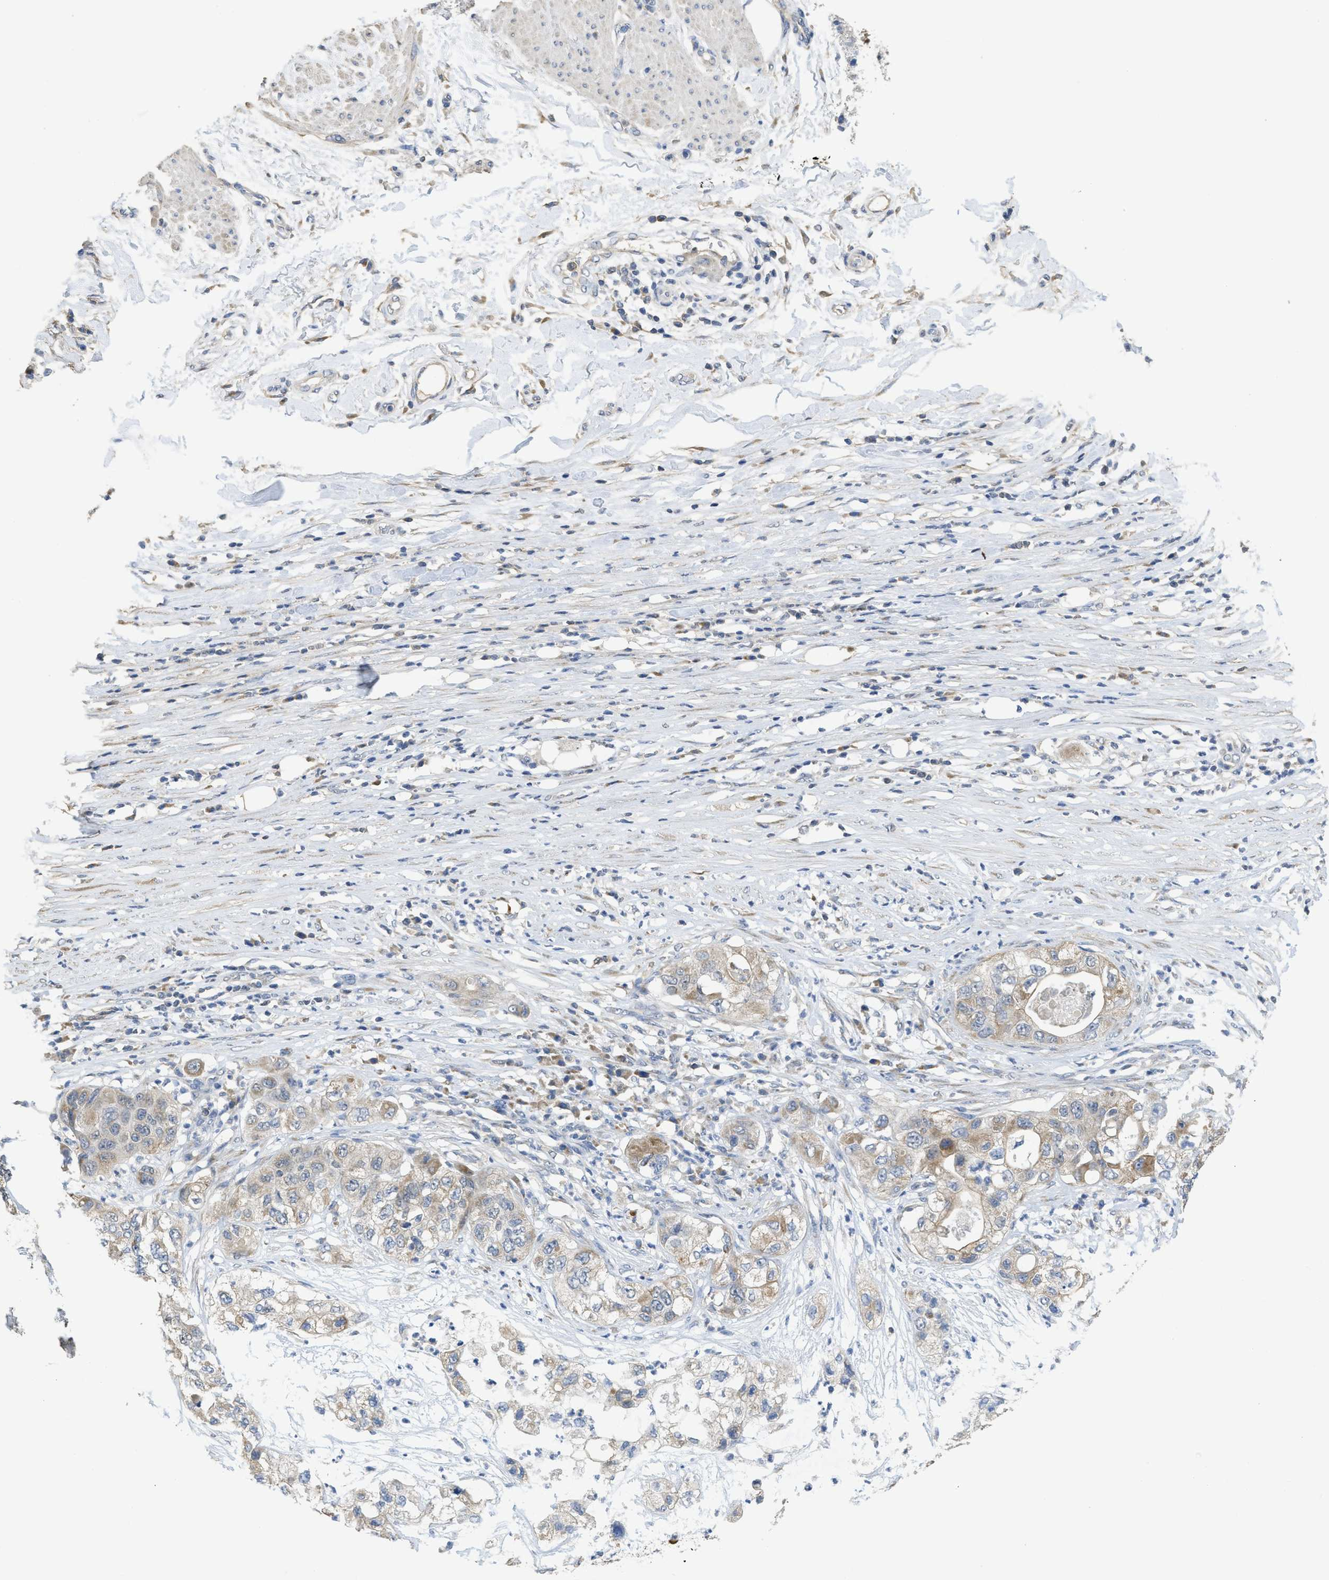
{"staining": {"intensity": "moderate", "quantity": "<25%", "location": "cytoplasmic/membranous"}, "tissue": "pancreatic cancer", "cell_type": "Tumor cells", "image_type": "cancer", "snomed": [{"axis": "morphology", "description": "Adenocarcinoma, NOS"}, {"axis": "topography", "description": "Pancreas"}], "caption": "Tumor cells show moderate cytoplasmic/membranous positivity in about <25% of cells in pancreatic adenocarcinoma.", "gene": "SFXN2", "patient": {"sex": "female", "age": 78}}